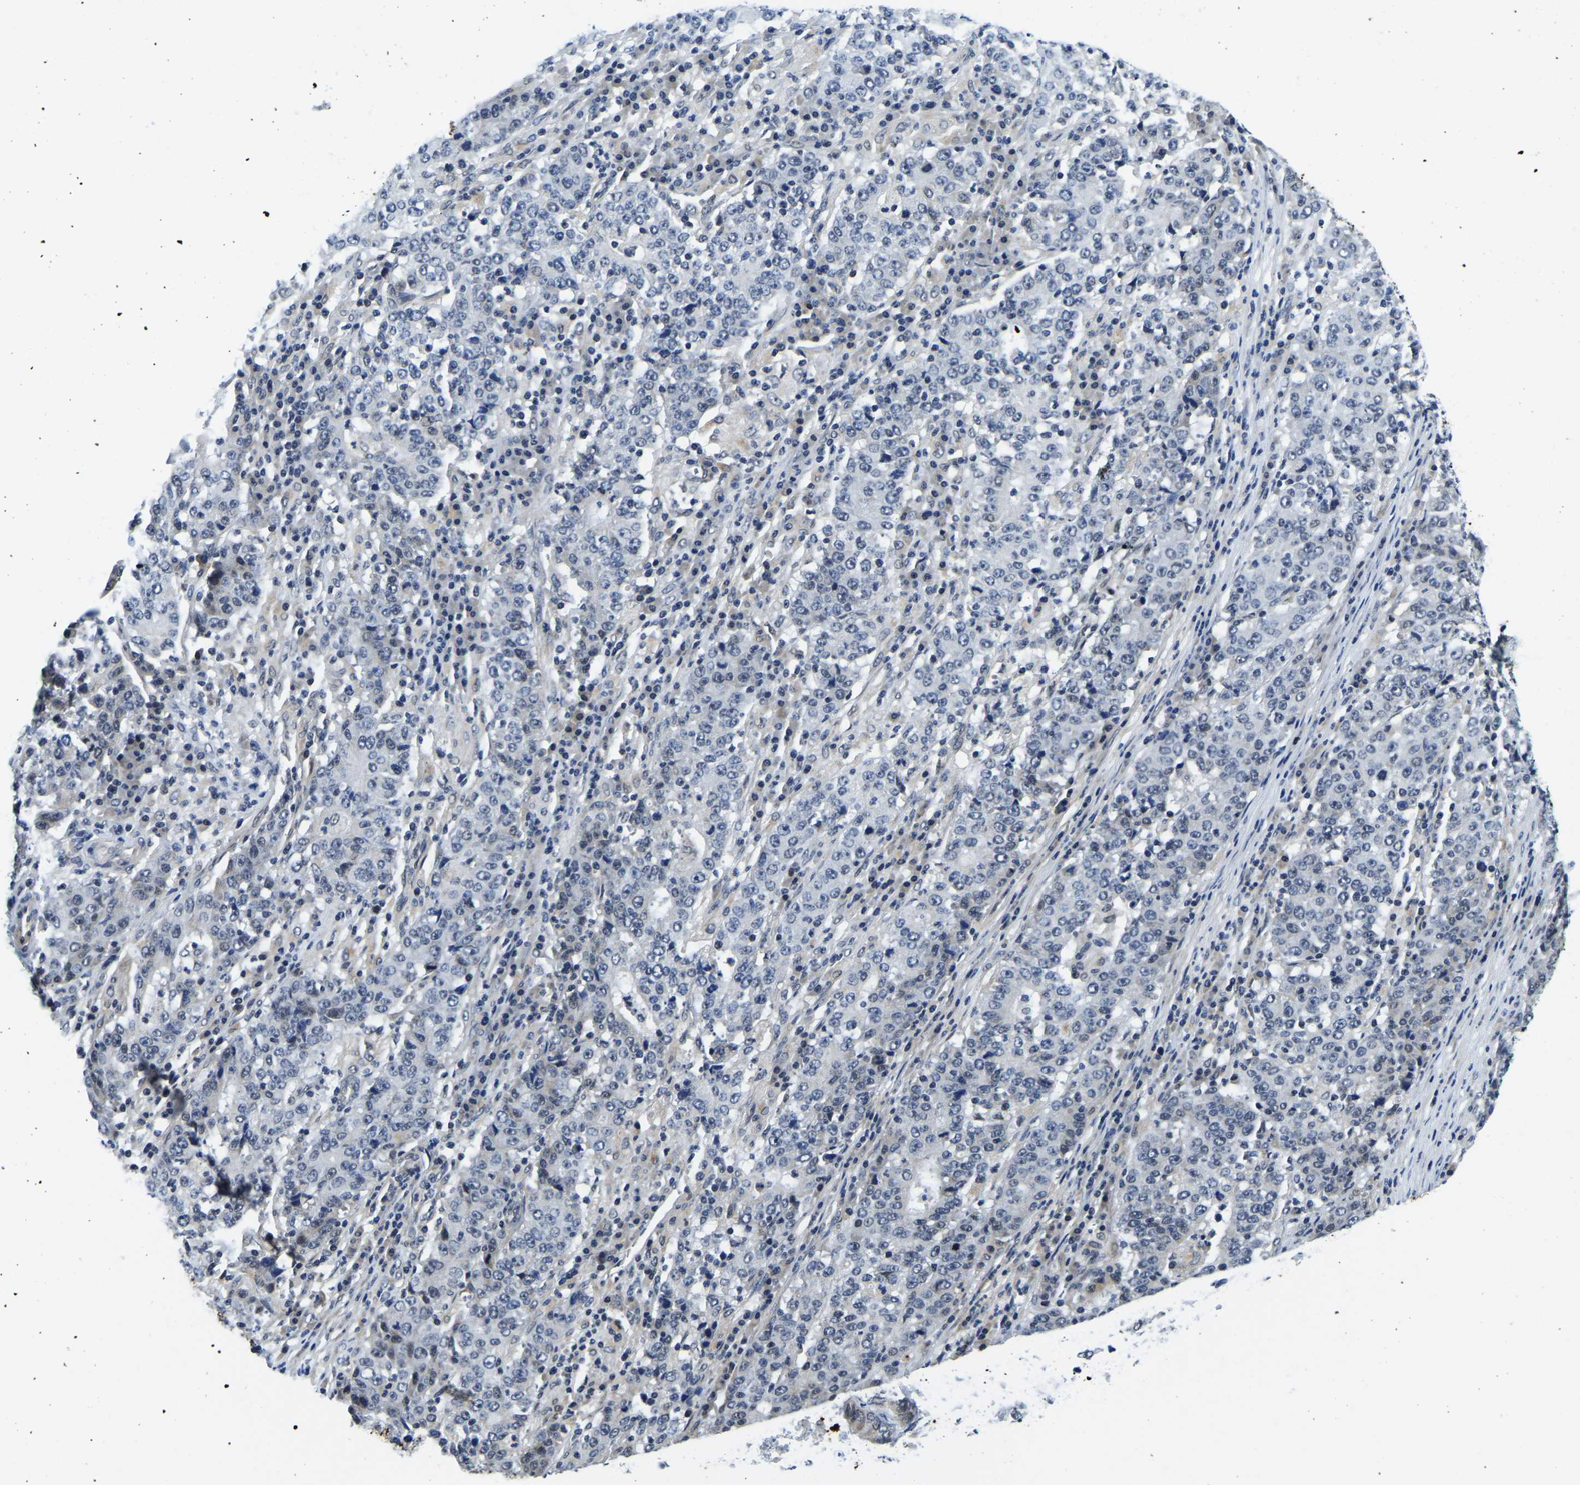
{"staining": {"intensity": "negative", "quantity": "none", "location": "none"}, "tissue": "stomach cancer", "cell_type": "Tumor cells", "image_type": "cancer", "snomed": [{"axis": "morphology", "description": "Adenocarcinoma, NOS"}, {"axis": "topography", "description": "Stomach"}], "caption": "Tumor cells show no significant protein staining in stomach adenocarcinoma. (DAB immunohistochemistry visualized using brightfield microscopy, high magnification).", "gene": "POLDIP3", "patient": {"sex": "female", "age": 65}}